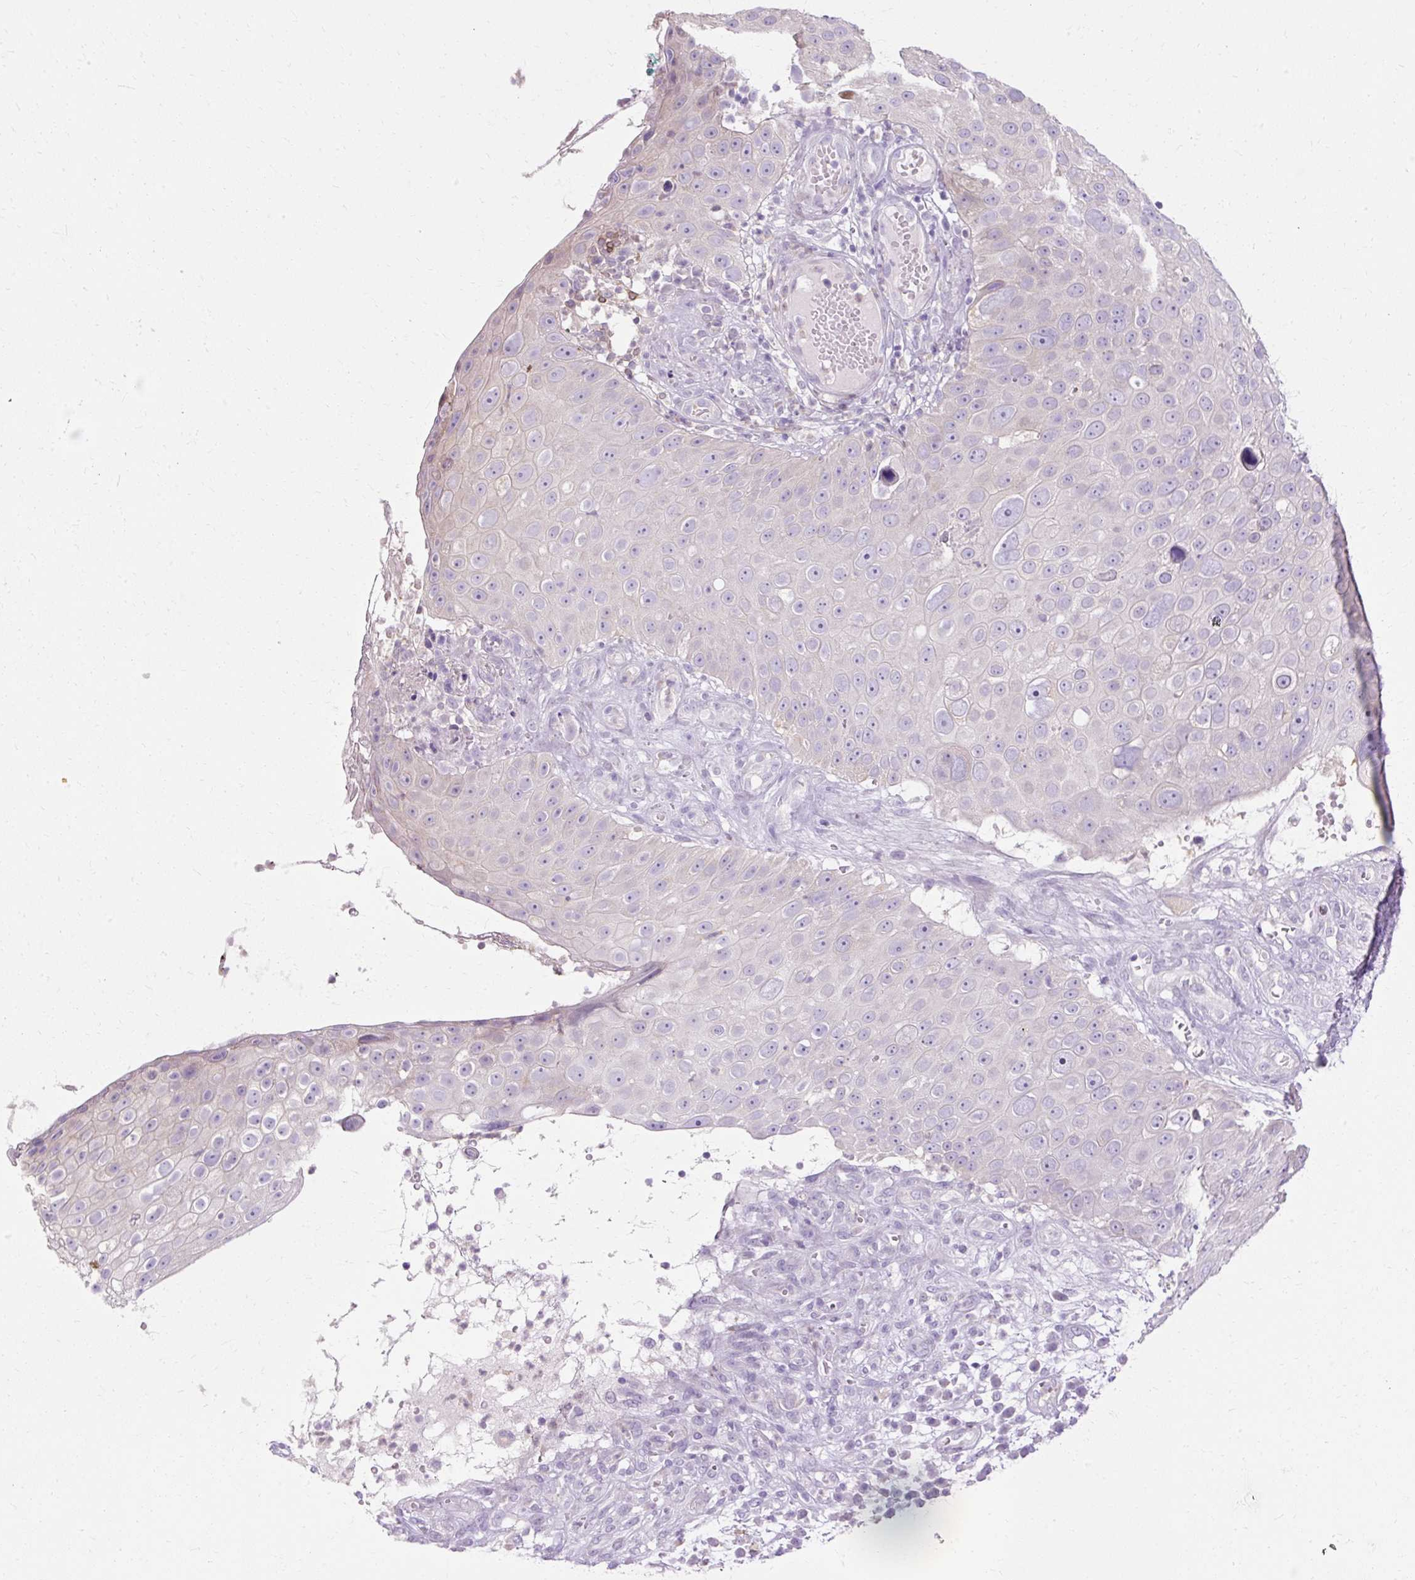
{"staining": {"intensity": "negative", "quantity": "none", "location": "none"}, "tissue": "skin cancer", "cell_type": "Tumor cells", "image_type": "cancer", "snomed": [{"axis": "morphology", "description": "Squamous cell carcinoma, NOS"}, {"axis": "topography", "description": "Skin"}], "caption": "This is a photomicrograph of immunohistochemistry (IHC) staining of skin squamous cell carcinoma, which shows no staining in tumor cells. (DAB (3,3'-diaminobenzidine) IHC visualized using brightfield microscopy, high magnification).", "gene": "HSD11B1", "patient": {"sex": "male", "age": 71}}